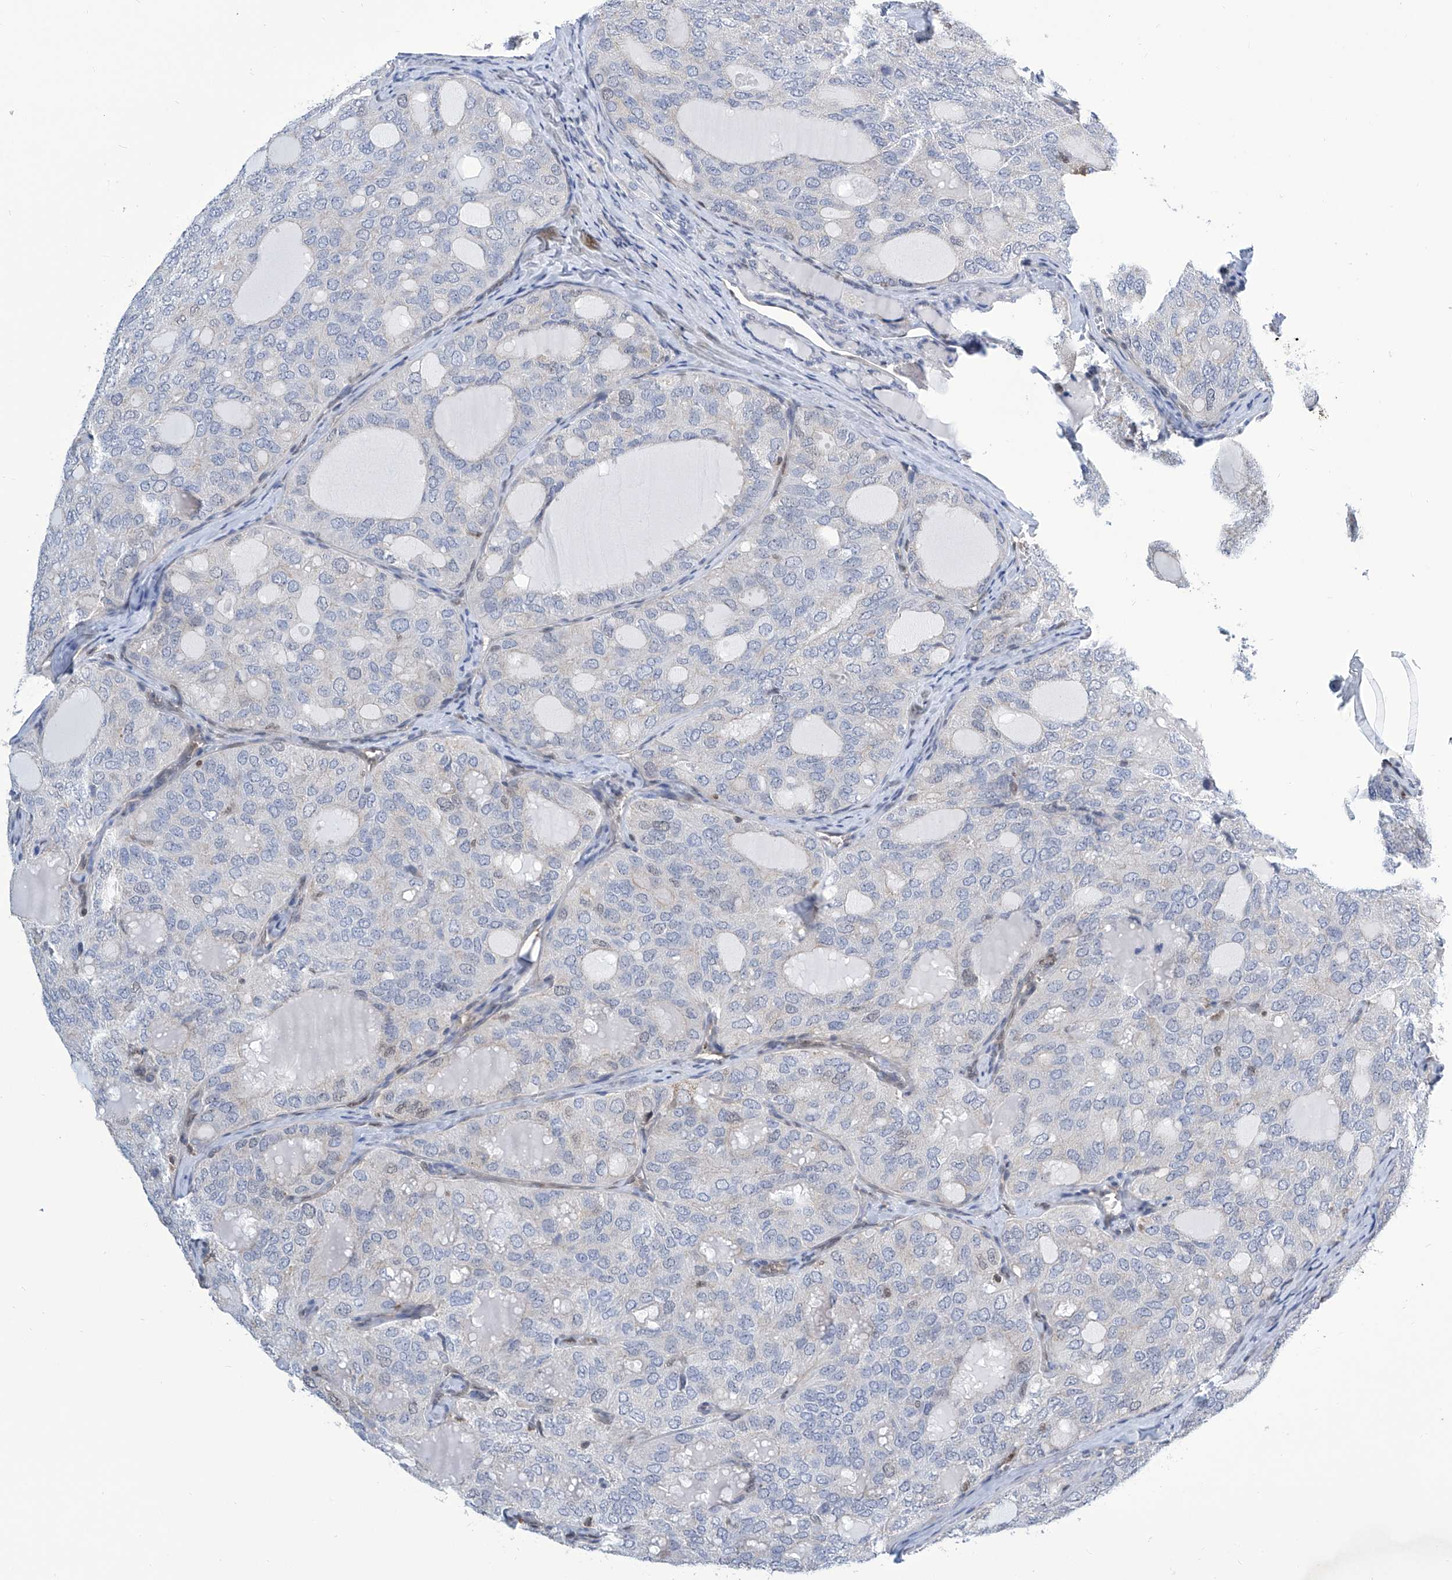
{"staining": {"intensity": "negative", "quantity": "none", "location": "none"}, "tissue": "thyroid cancer", "cell_type": "Tumor cells", "image_type": "cancer", "snomed": [{"axis": "morphology", "description": "Follicular adenoma carcinoma, NOS"}, {"axis": "topography", "description": "Thyroid gland"}], "caption": "High magnification brightfield microscopy of thyroid cancer stained with DAB (brown) and counterstained with hematoxylin (blue): tumor cells show no significant staining. (Stains: DAB (3,3'-diaminobenzidine) IHC with hematoxylin counter stain, Microscopy: brightfield microscopy at high magnification).", "gene": "SREBF2", "patient": {"sex": "male", "age": 75}}